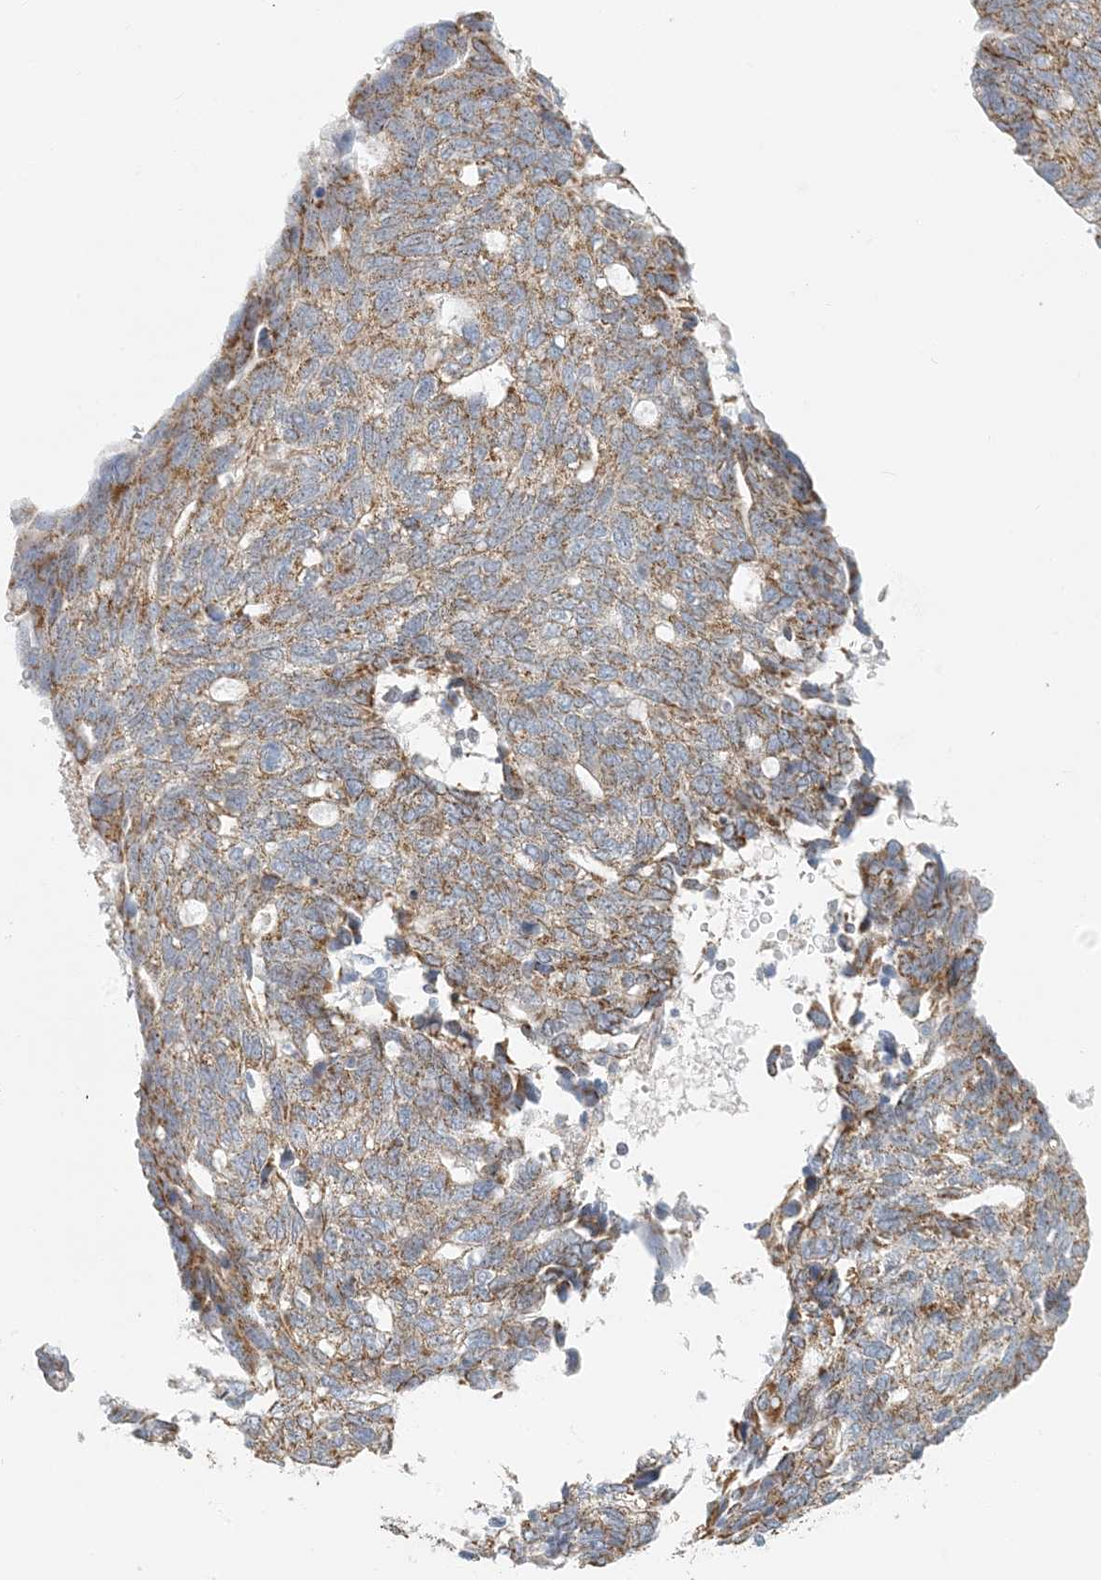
{"staining": {"intensity": "moderate", "quantity": ">75%", "location": "cytoplasmic/membranous"}, "tissue": "ovarian cancer", "cell_type": "Tumor cells", "image_type": "cancer", "snomed": [{"axis": "morphology", "description": "Cystadenocarcinoma, serous, NOS"}, {"axis": "topography", "description": "Ovary"}], "caption": "Ovarian cancer tissue shows moderate cytoplasmic/membranous staining in approximately >75% of tumor cells", "gene": "BDH1", "patient": {"sex": "female", "age": 79}}